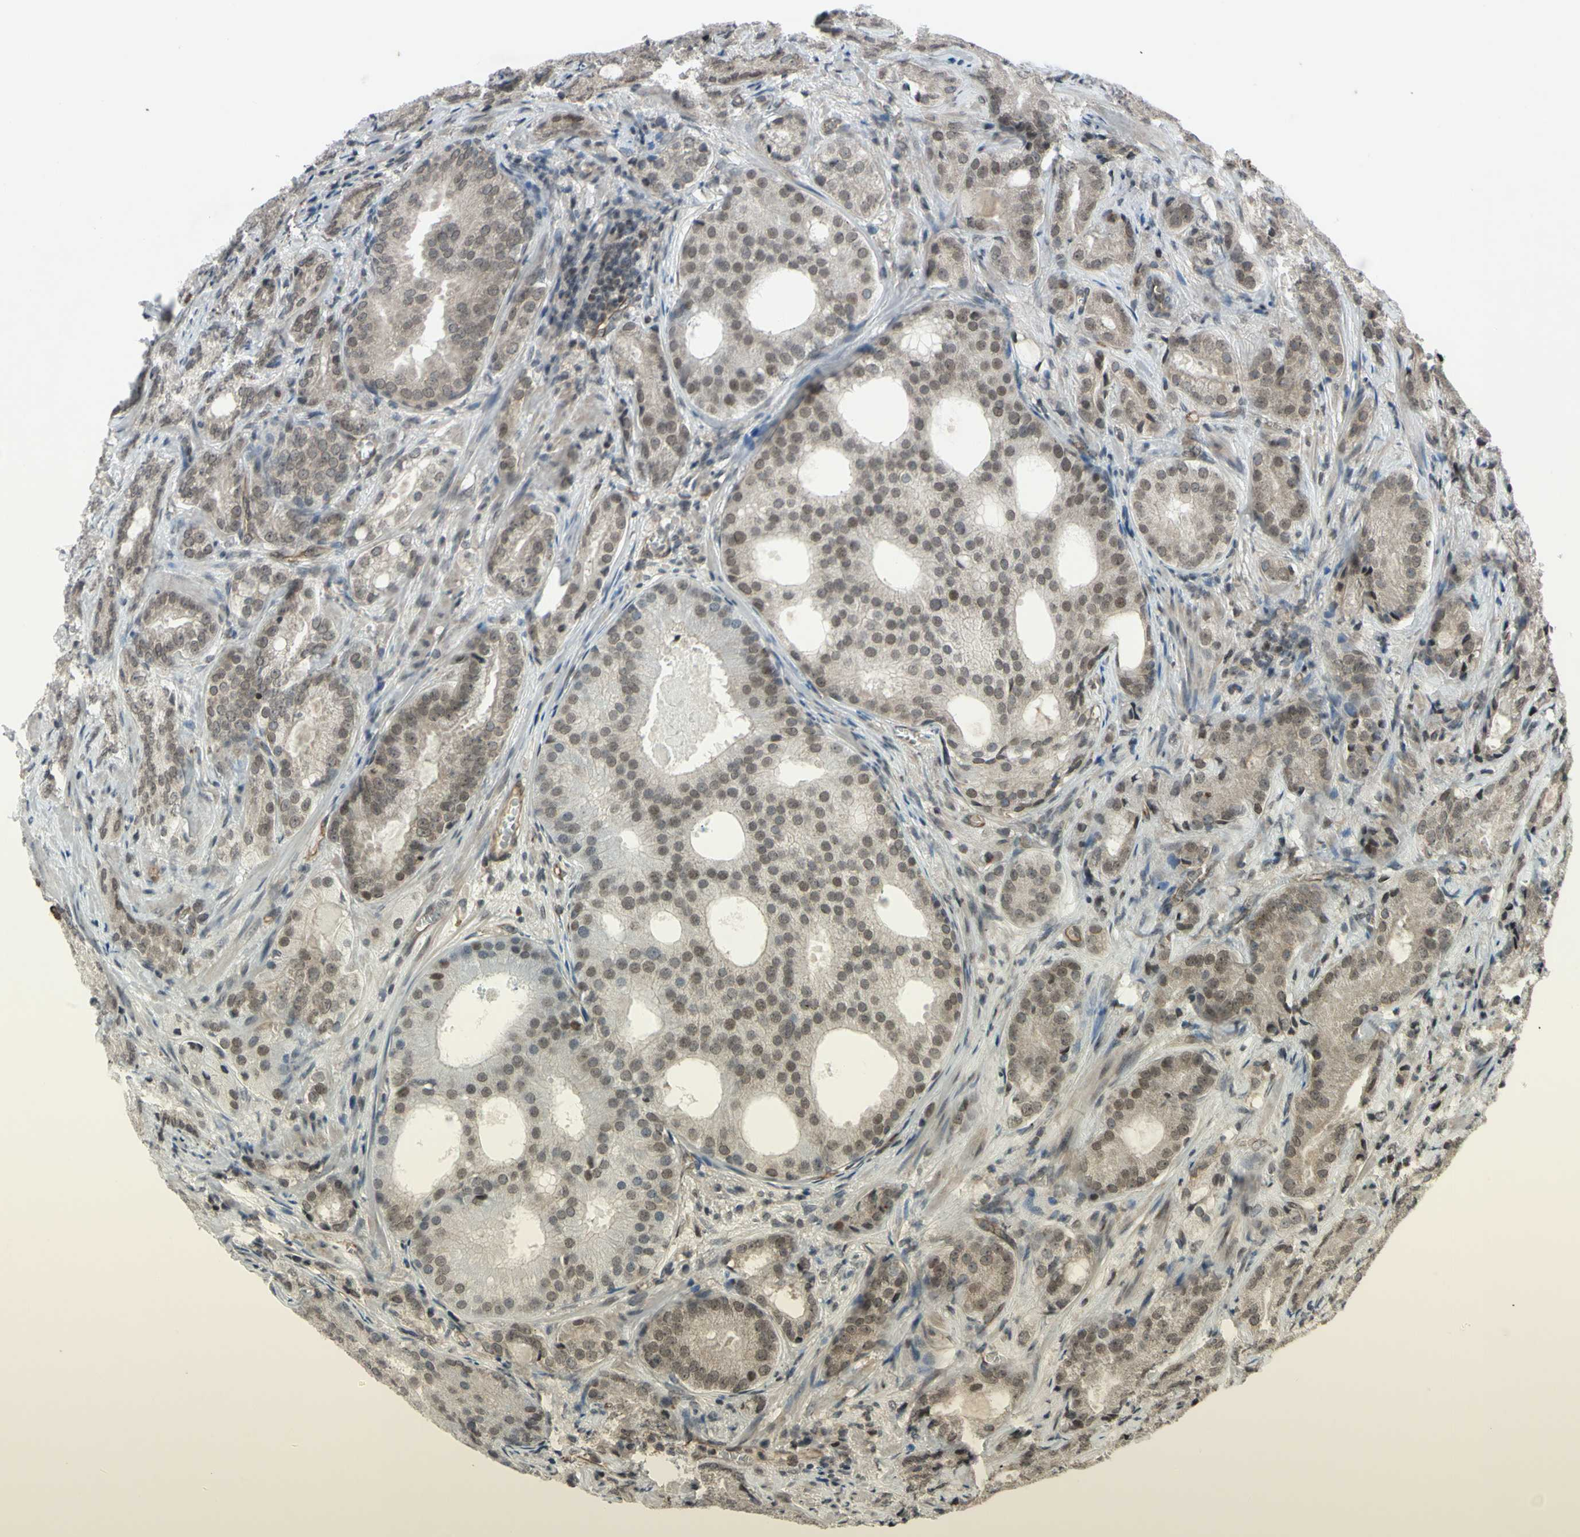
{"staining": {"intensity": "weak", "quantity": ">75%", "location": "cytoplasmic/membranous,nuclear"}, "tissue": "prostate cancer", "cell_type": "Tumor cells", "image_type": "cancer", "snomed": [{"axis": "morphology", "description": "Adenocarcinoma, High grade"}, {"axis": "topography", "description": "Prostate"}], "caption": "Tumor cells demonstrate low levels of weak cytoplasmic/membranous and nuclear staining in approximately >75% of cells in human prostate cancer (high-grade adenocarcinoma). Using DAB (3,3'-diaminobenzidine) (brown) and hematoxylin (blue) stains, captured at high magnification using brightfield microscopy.", "gene": "XPO1", "patient": {"sex": "male", "age": 64}}